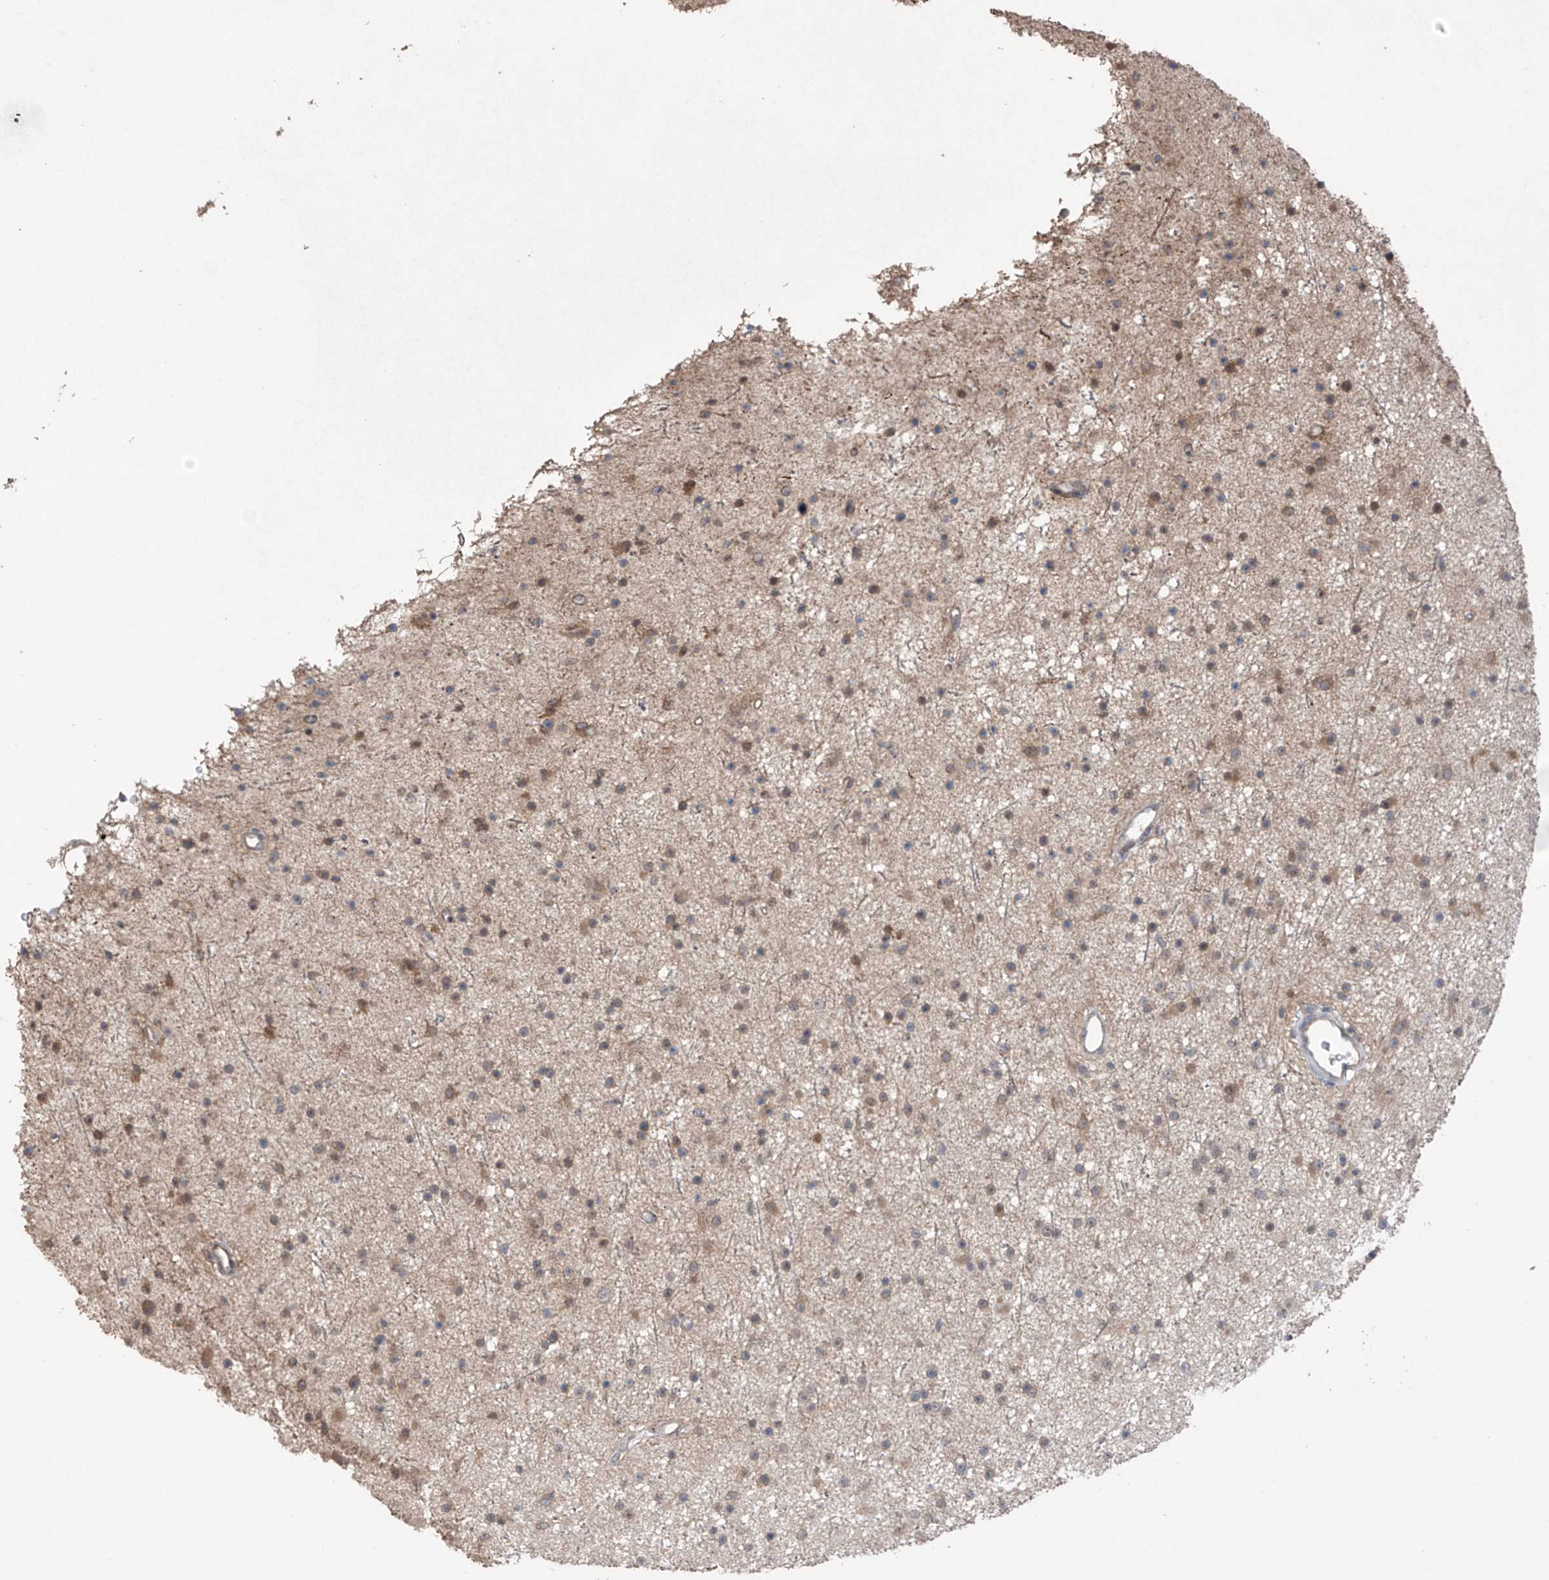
{"staining": {"intensity": "weak", "quantity": "<25%", "location": "cytoplasmic/membranous"}, "tissue": "glioma", "cell_type": "Tumor cells", "image_type": "cancer", "snomed": [{"axis": "morphology", "description": "Glioma, malignant, Low grade"}, {"axis": "topography", "description": "Cerebral cortex"}], "caption": "Malignant glioma (low-grade) was stained to show a protein in brown. There is no significant staining in tumor cells.", "gene": "SAMD3", "patient": {"sex": "female", "age": 39}}